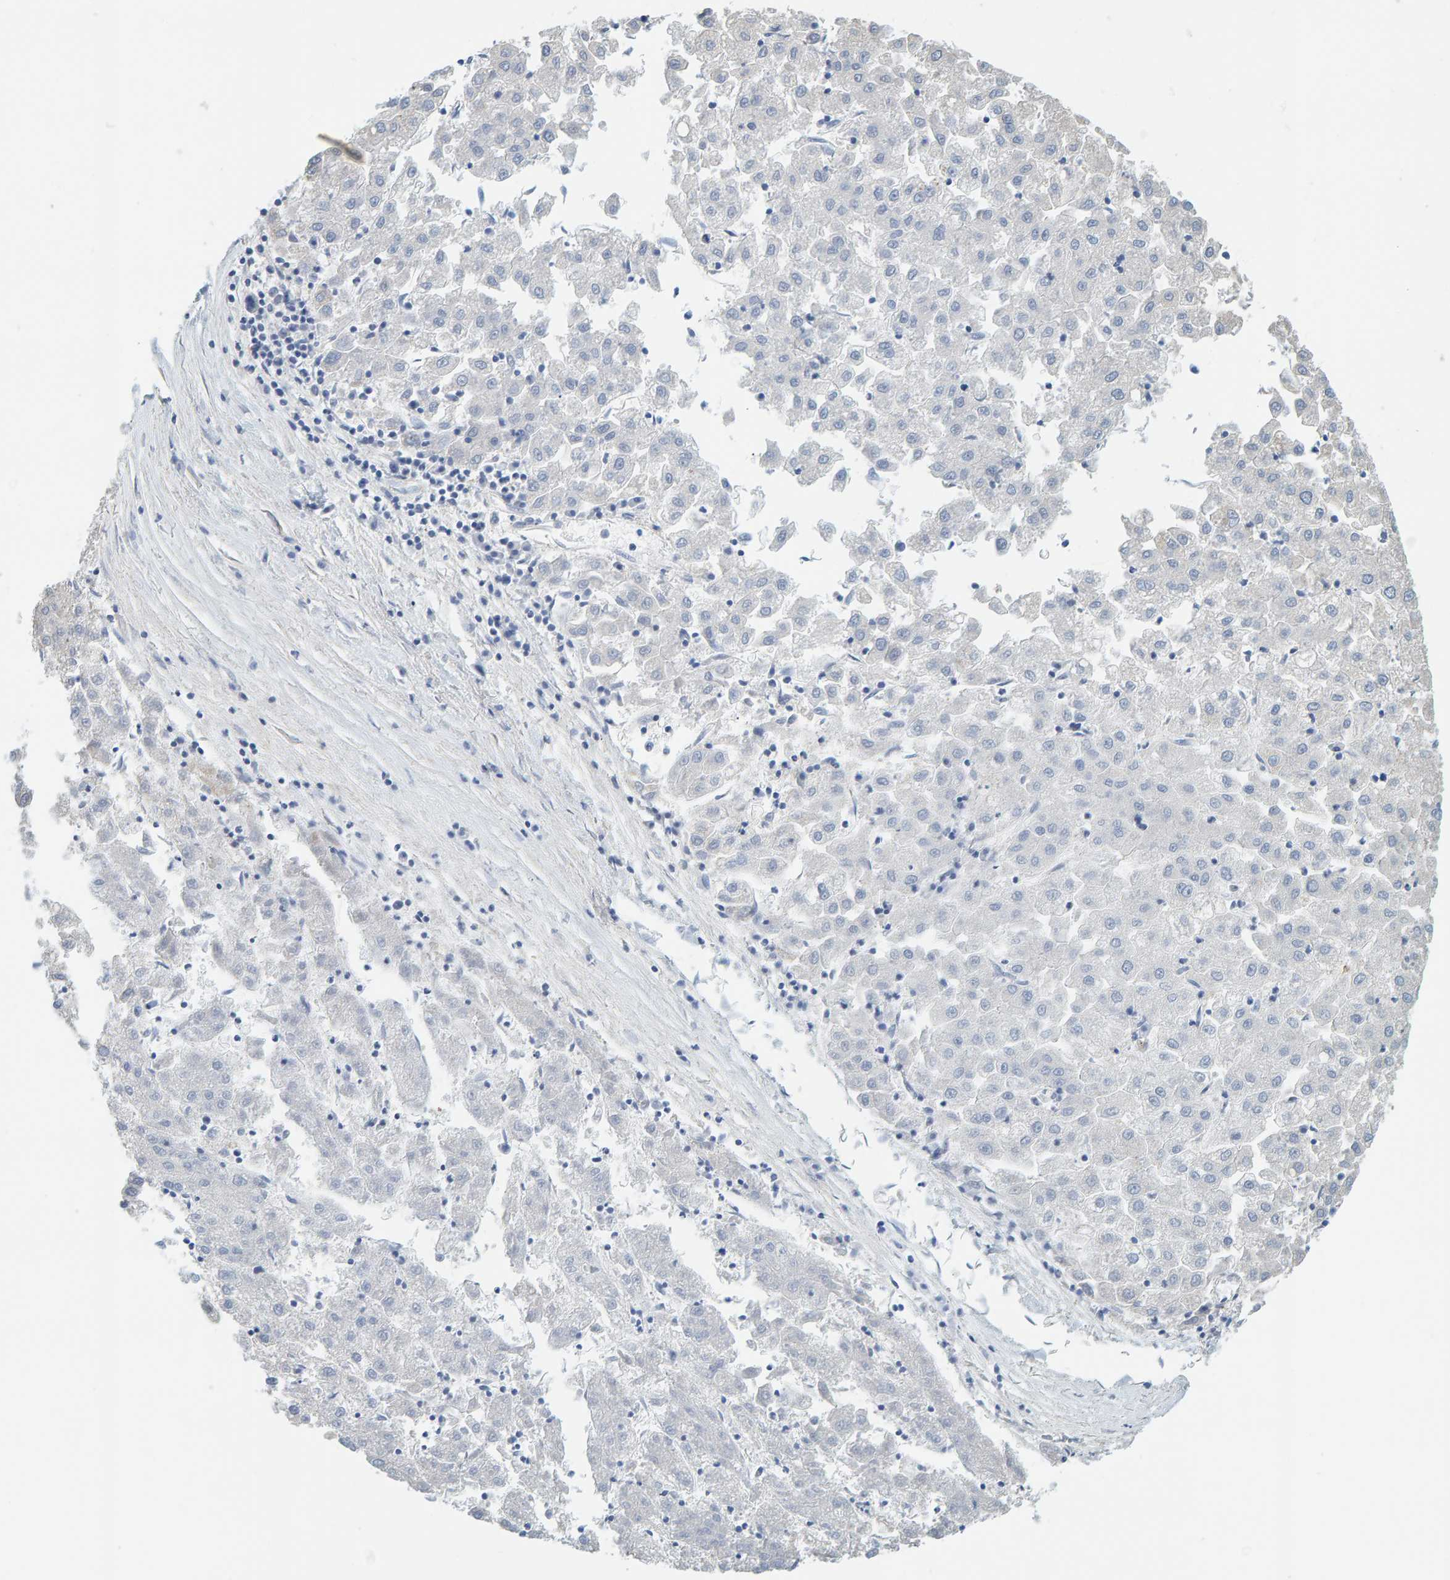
{"staining": {"intensity": "negative", "quantity": "none", "location": "none"}, "tissue": "liver cancer", "cell_type": "Tumor cells", "image_type": "cancer", "snomed": [{"axis": "morphology", "description": "Carcinoma, Hepatocellular, NOS"}, {"axis": "topography", "description": "Liver"}], "caption": "Histopathology image shows no significant protein positivity in tumor cells of liver hepatocellular carcinoma.", "gene": "MAP1B", "patient": {"sex": "male", "age": 72}}